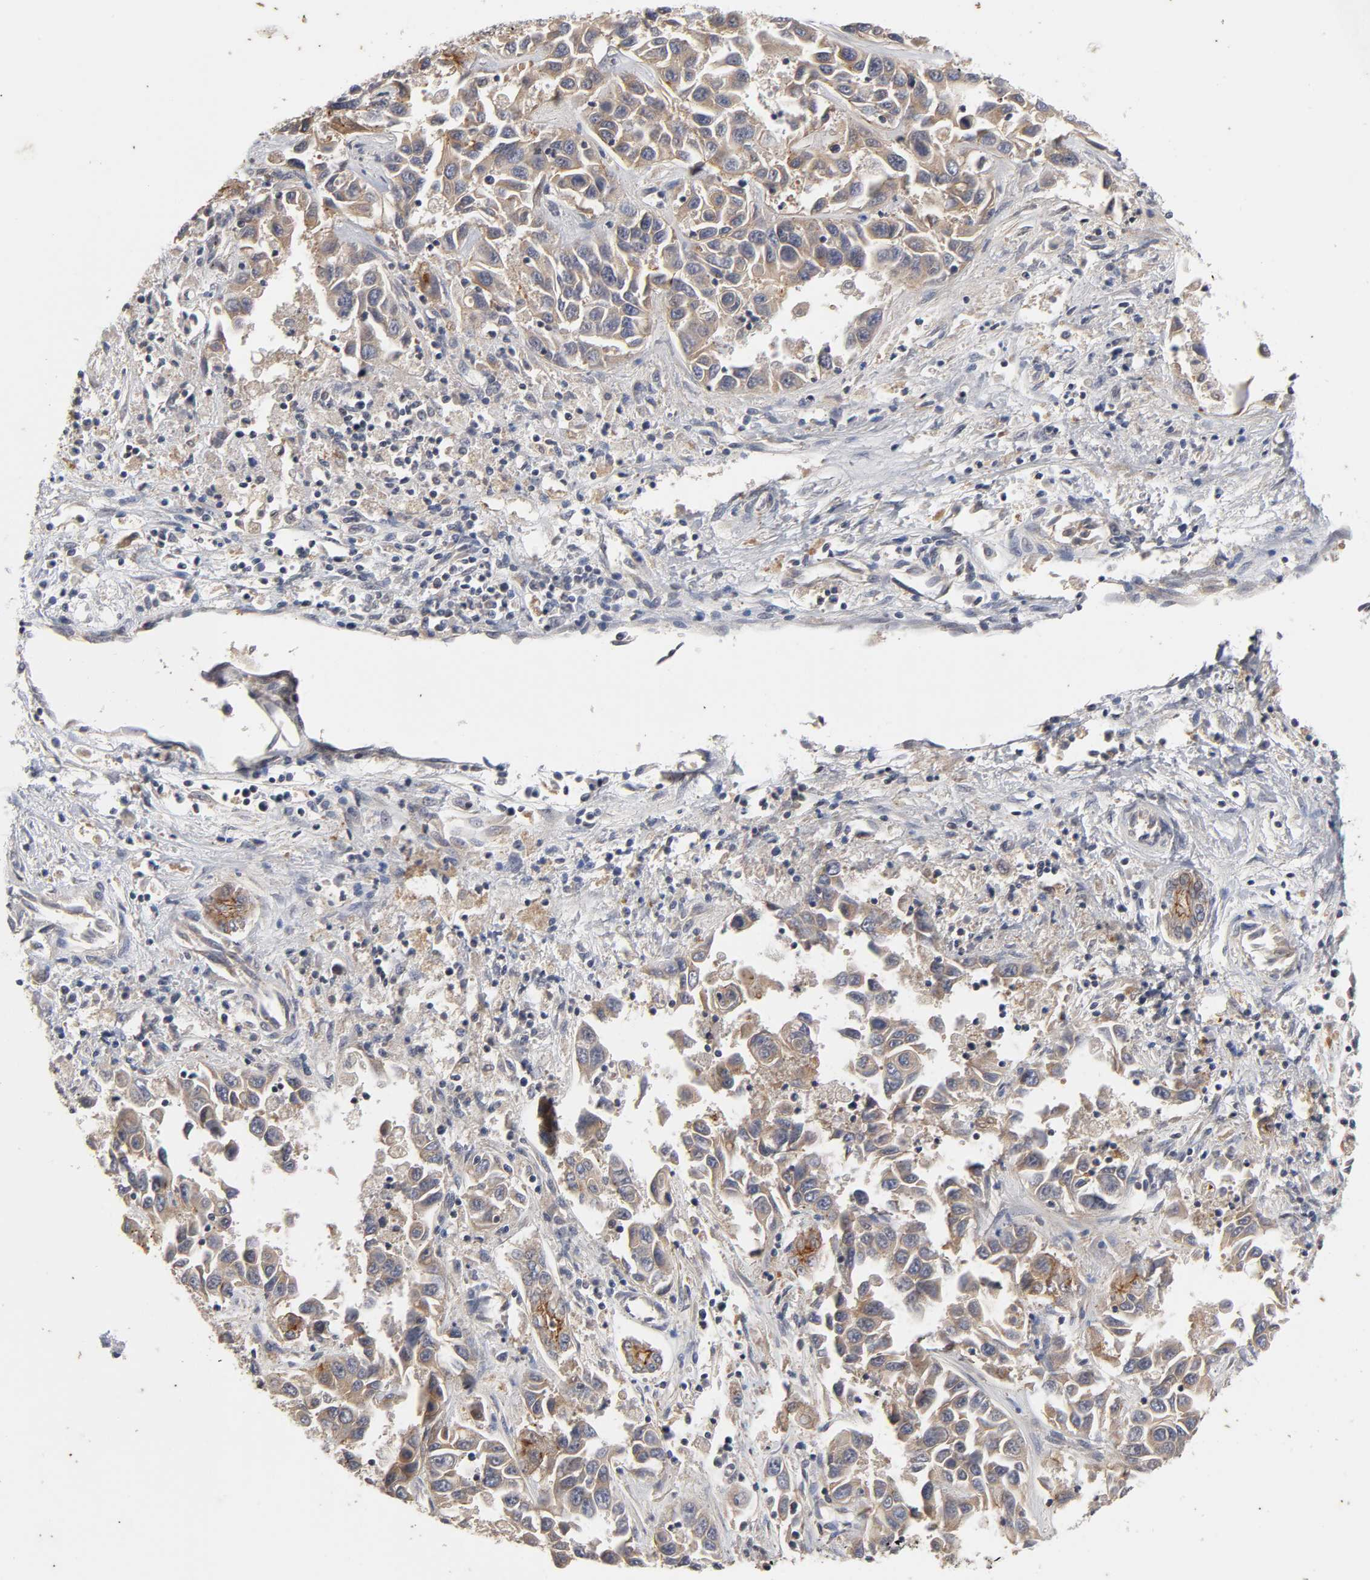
{"staining": {"intensity": "weak", "quantity": ">75%", "location": "cytoplasmic/membranous"}, "tissue": "liver cancer", "cell_type": "Tumor cells", "image_type": "cancer", "snomed": [{"axis": "morphology", "description": "Cholangiocarcinoma"}, {"axis": "topography", "description": "Liver"}], "caption": "This is a histology image of immunohistochemistry (IHC) staining of cholangiocarcinoma (liver), which shows weak staining in the cytoplasmic/membranous of tumor cells.", "gene": "CXADR", "patient": {"sex": "female", "age": 52}}